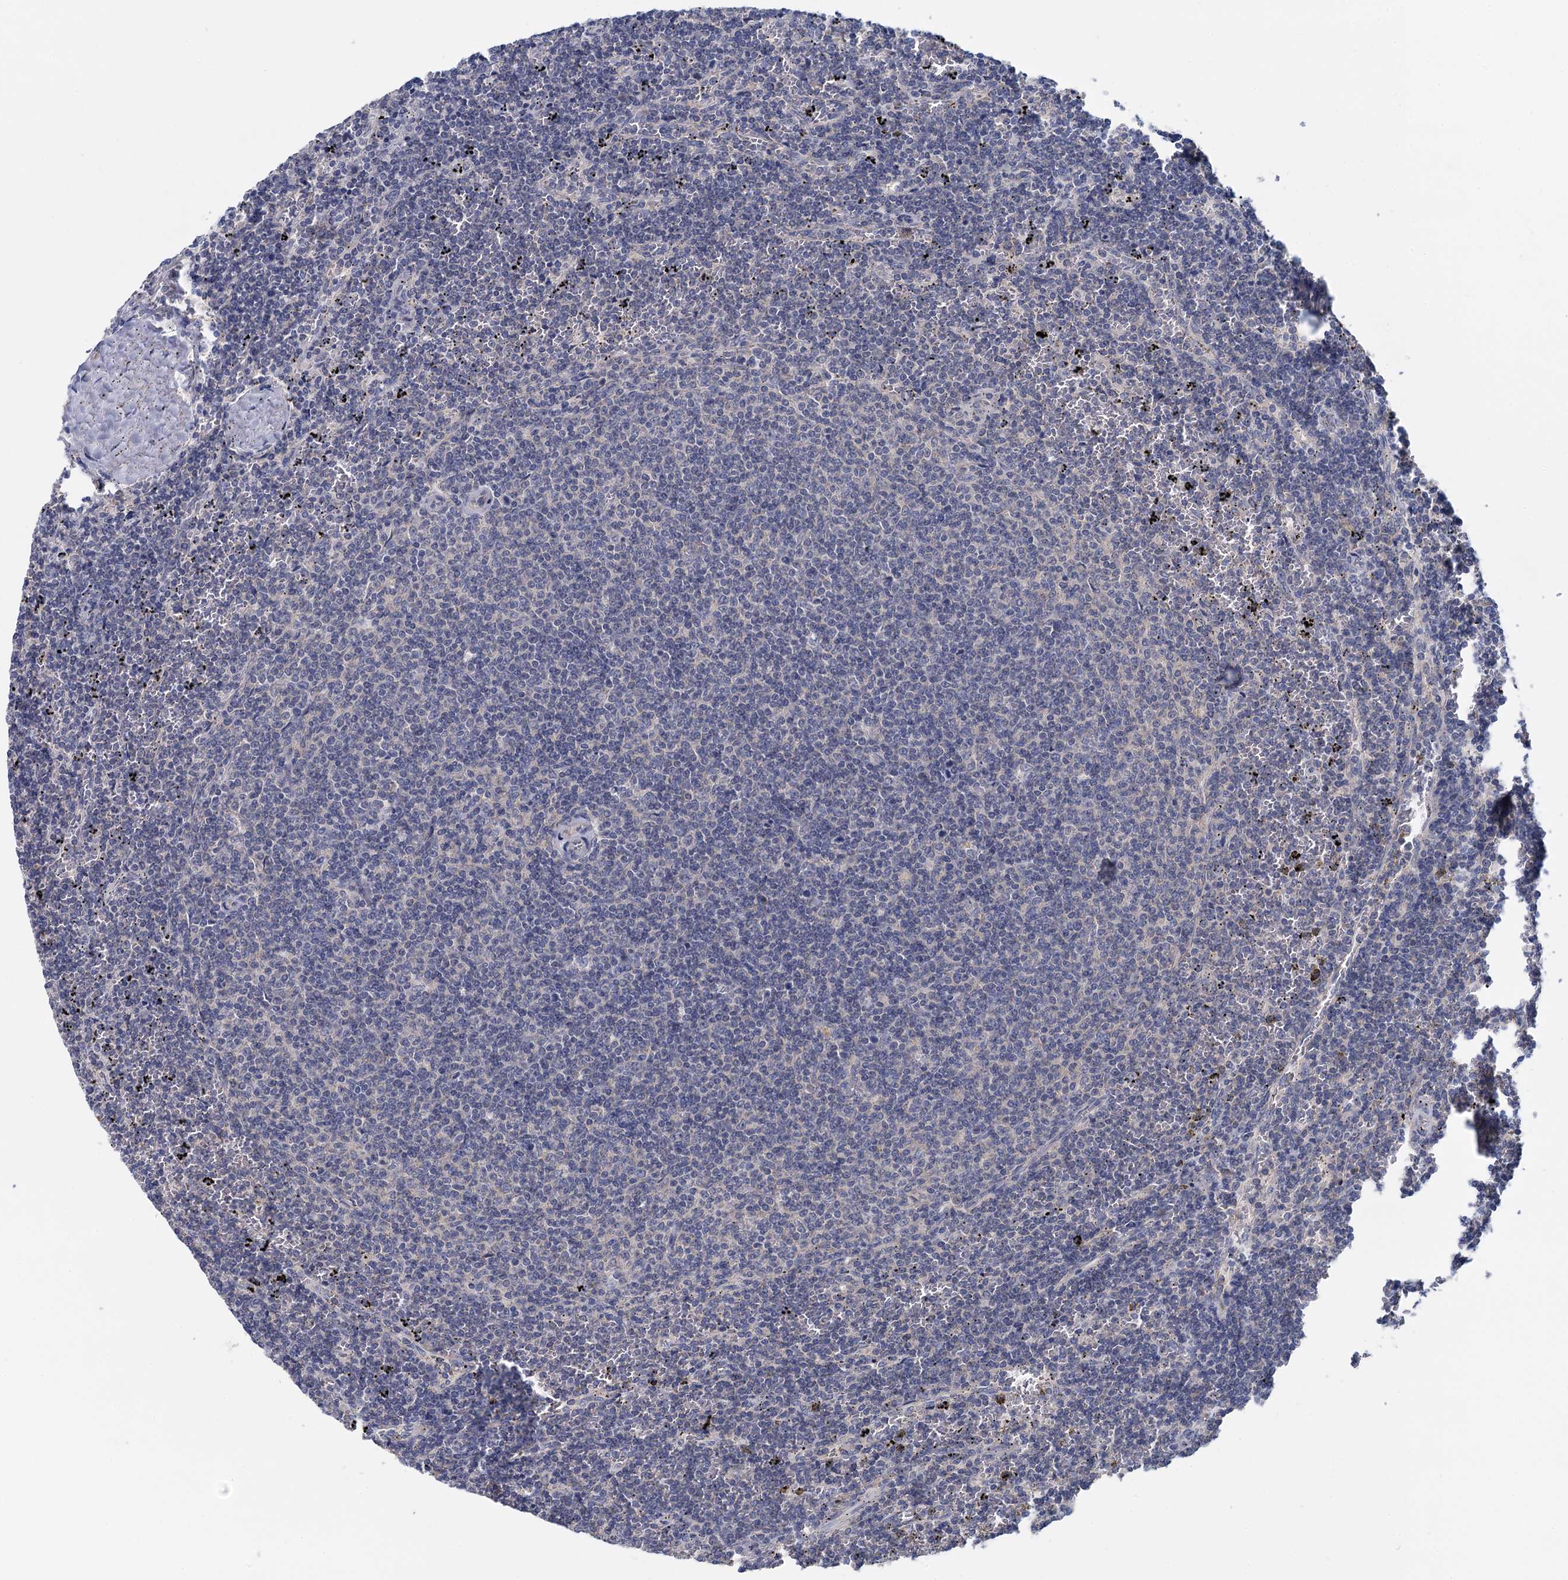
{"staining": {"intensity": "negative", "quantity": "none", "location": "none"}, "tissue": "lymphoma", "cell_type": "Tumor cells", "image_type": "cancer", "snomed": [{"axis": "morphology", "description": "Malignant lymphoma, non-Hodgkin's type, Low grade"}, {"axis": "topography", "description": "Spleen"}], "caption": "This is an immunohistochemistry (IHC) micrograph of lymphoma. There is no staining in tumor cells.", "gene": "GSTM2", "patient": {"sex": "female", "age": 50}}